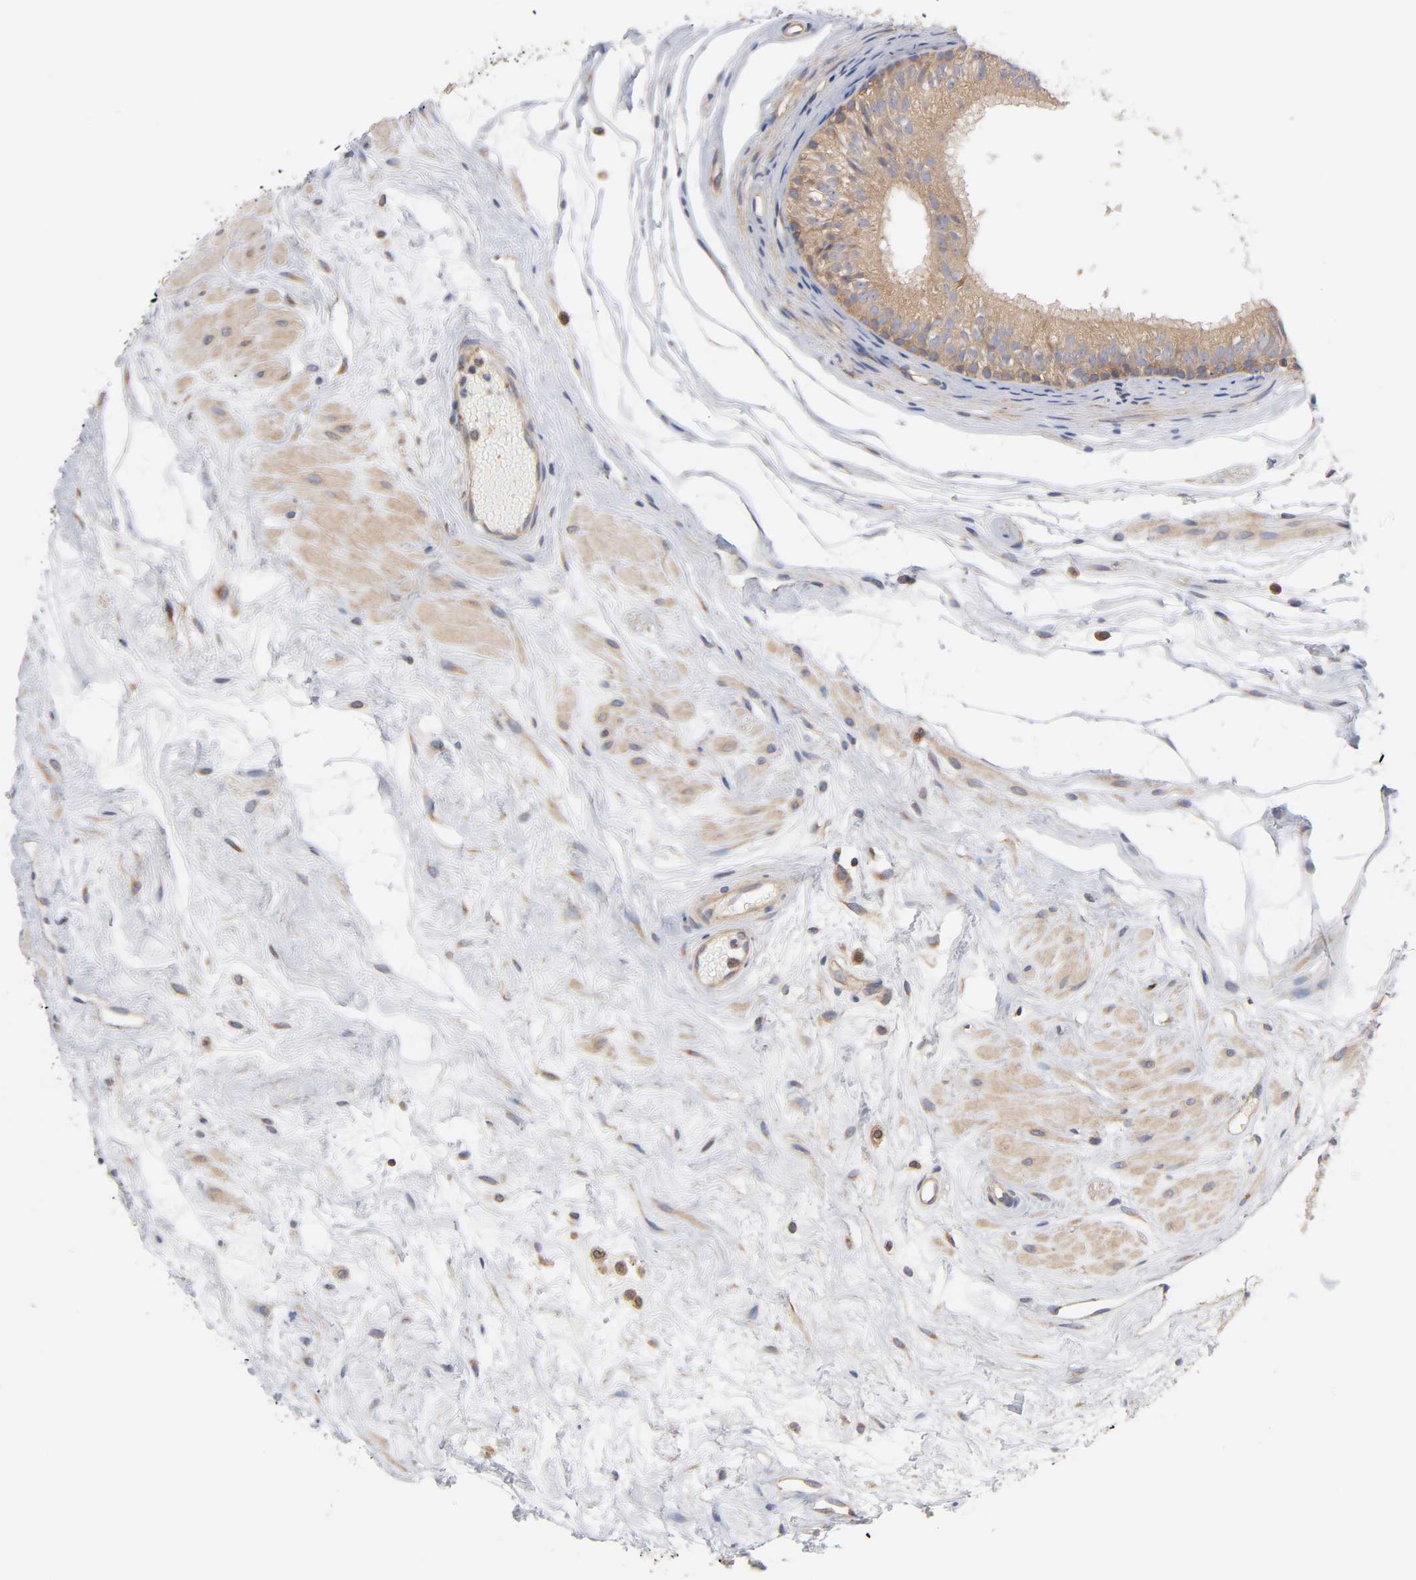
{"staining": {"intensity": "weak", "quantity": ">75%", "location": "cytoplasmic/membranous"}, "tissue": "epididymis", "cell_type": "Glandular cells", "image_type": "normal", "snomed": [{"axis": "morphology", "description": "Normal tissue, NOS"}, {"axis": "morphology", "description": "Atrophy, NOS"}, {"axis": "topography", "description": "Testis"}, {"axis": "topography", "description": "Epididymis"}], "caption": "Immunohistochemical staining of normal epididymis exhibits low levels of weak cytoplasmic/membranous positivity in approximately >75% of glandular cells. The staining is performed using DAB (3,3'-diaminobenzidine) brown chromogen to label protein expression. The nuclei are counter-stained blue using hematoxylin.", "gene": "STRN3", "patient": {"sex": "male", "age": 18}}